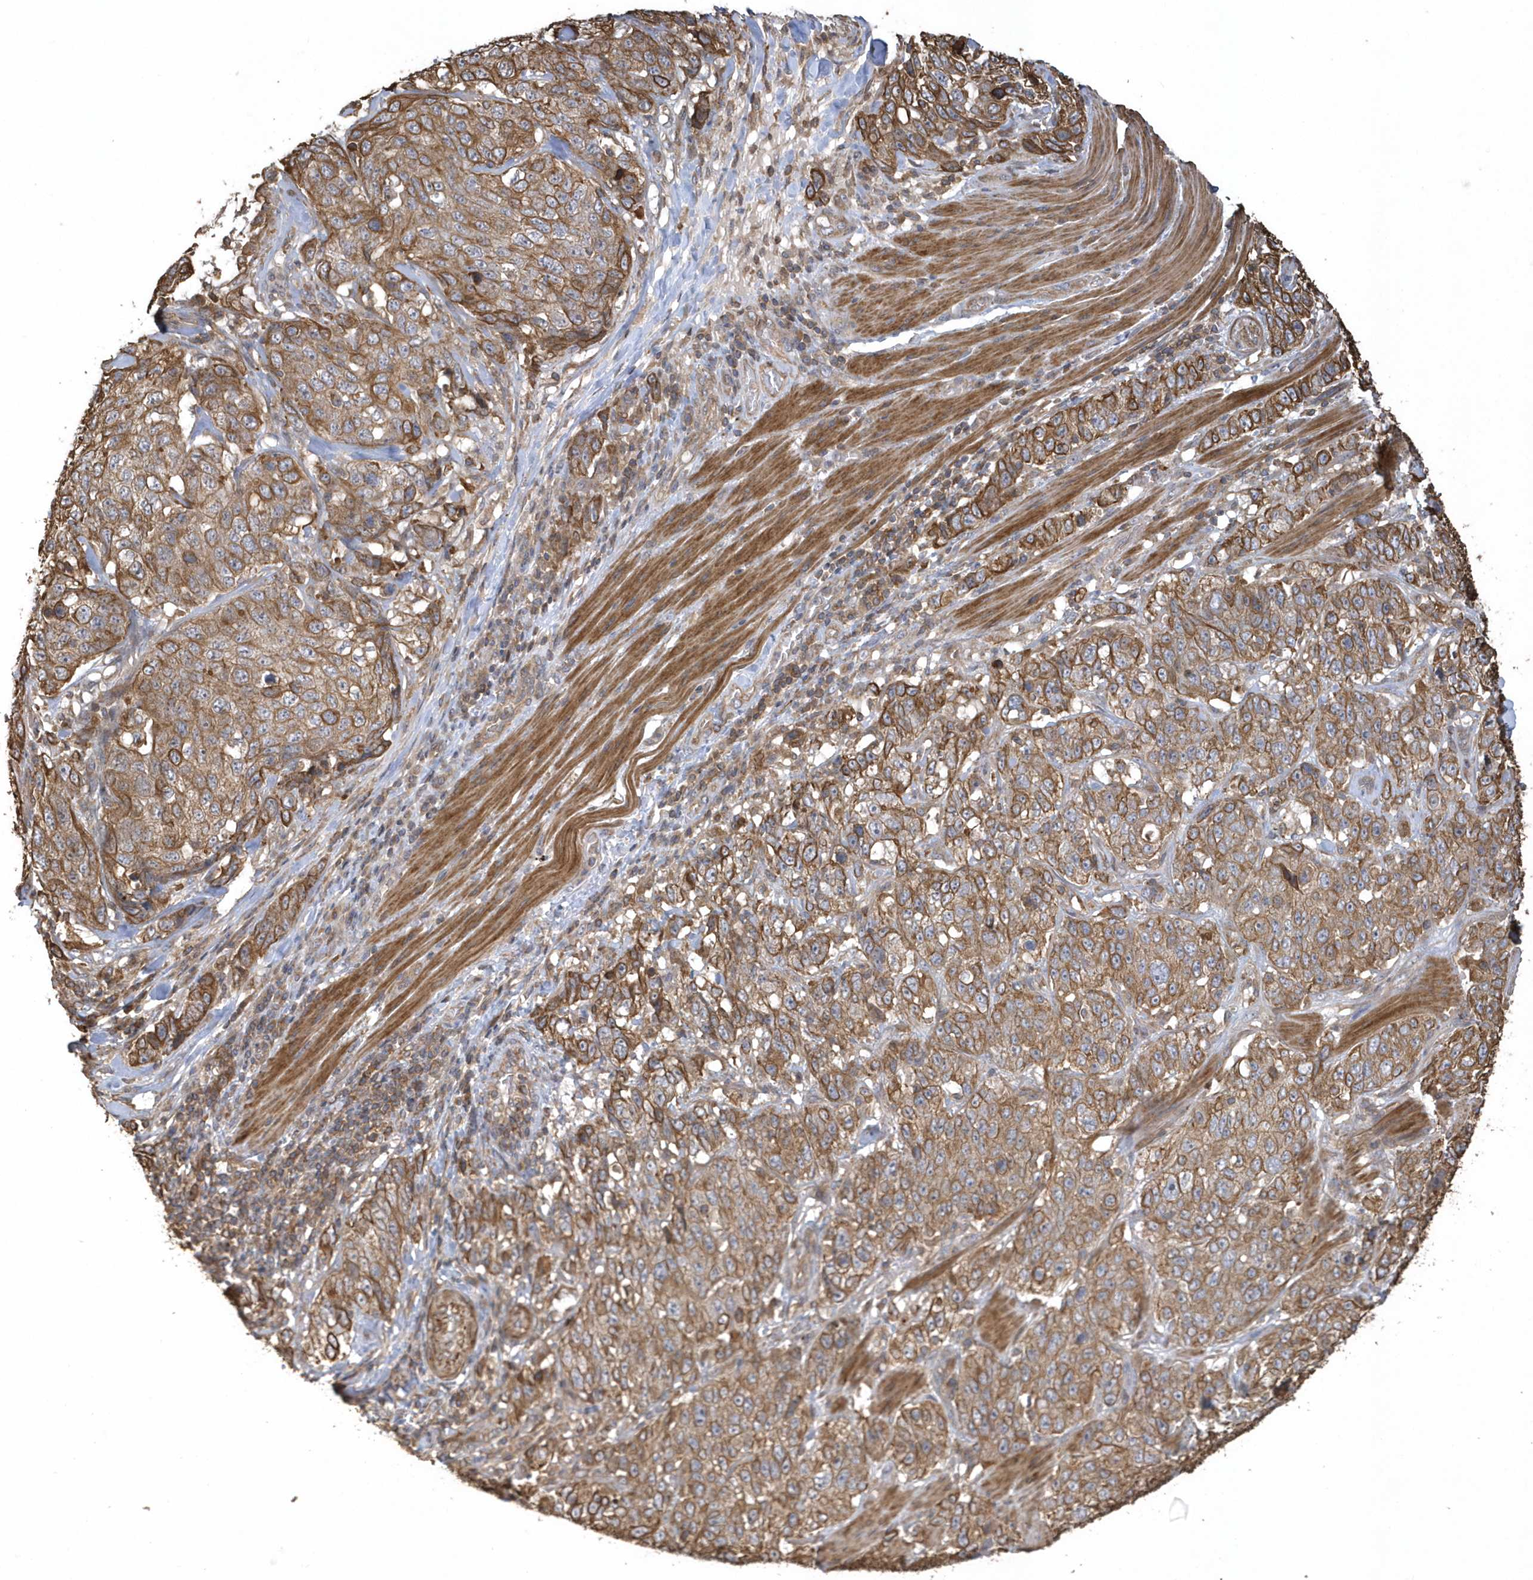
{"staining": {"intensity": "moderate", "quantity": ">75%", "location": "cytoplasmic/membranous"}, "tissue": "stomach cancer", "cell_type": "Tumor cells", "image_type": "cancer", "snomed": [{"axis": "morphology", "description": "Adenocarcinoma, NOS"}, {"axis": "topography", "description": "Stomach"}], "caption": "Protein analysis of stomach cancer tissue reveals moderate cytoplasmic/membranous staining in about >75% of tumor cells.", "gene": "SENP8", "patient": {"sex": "male", "age": 48}}